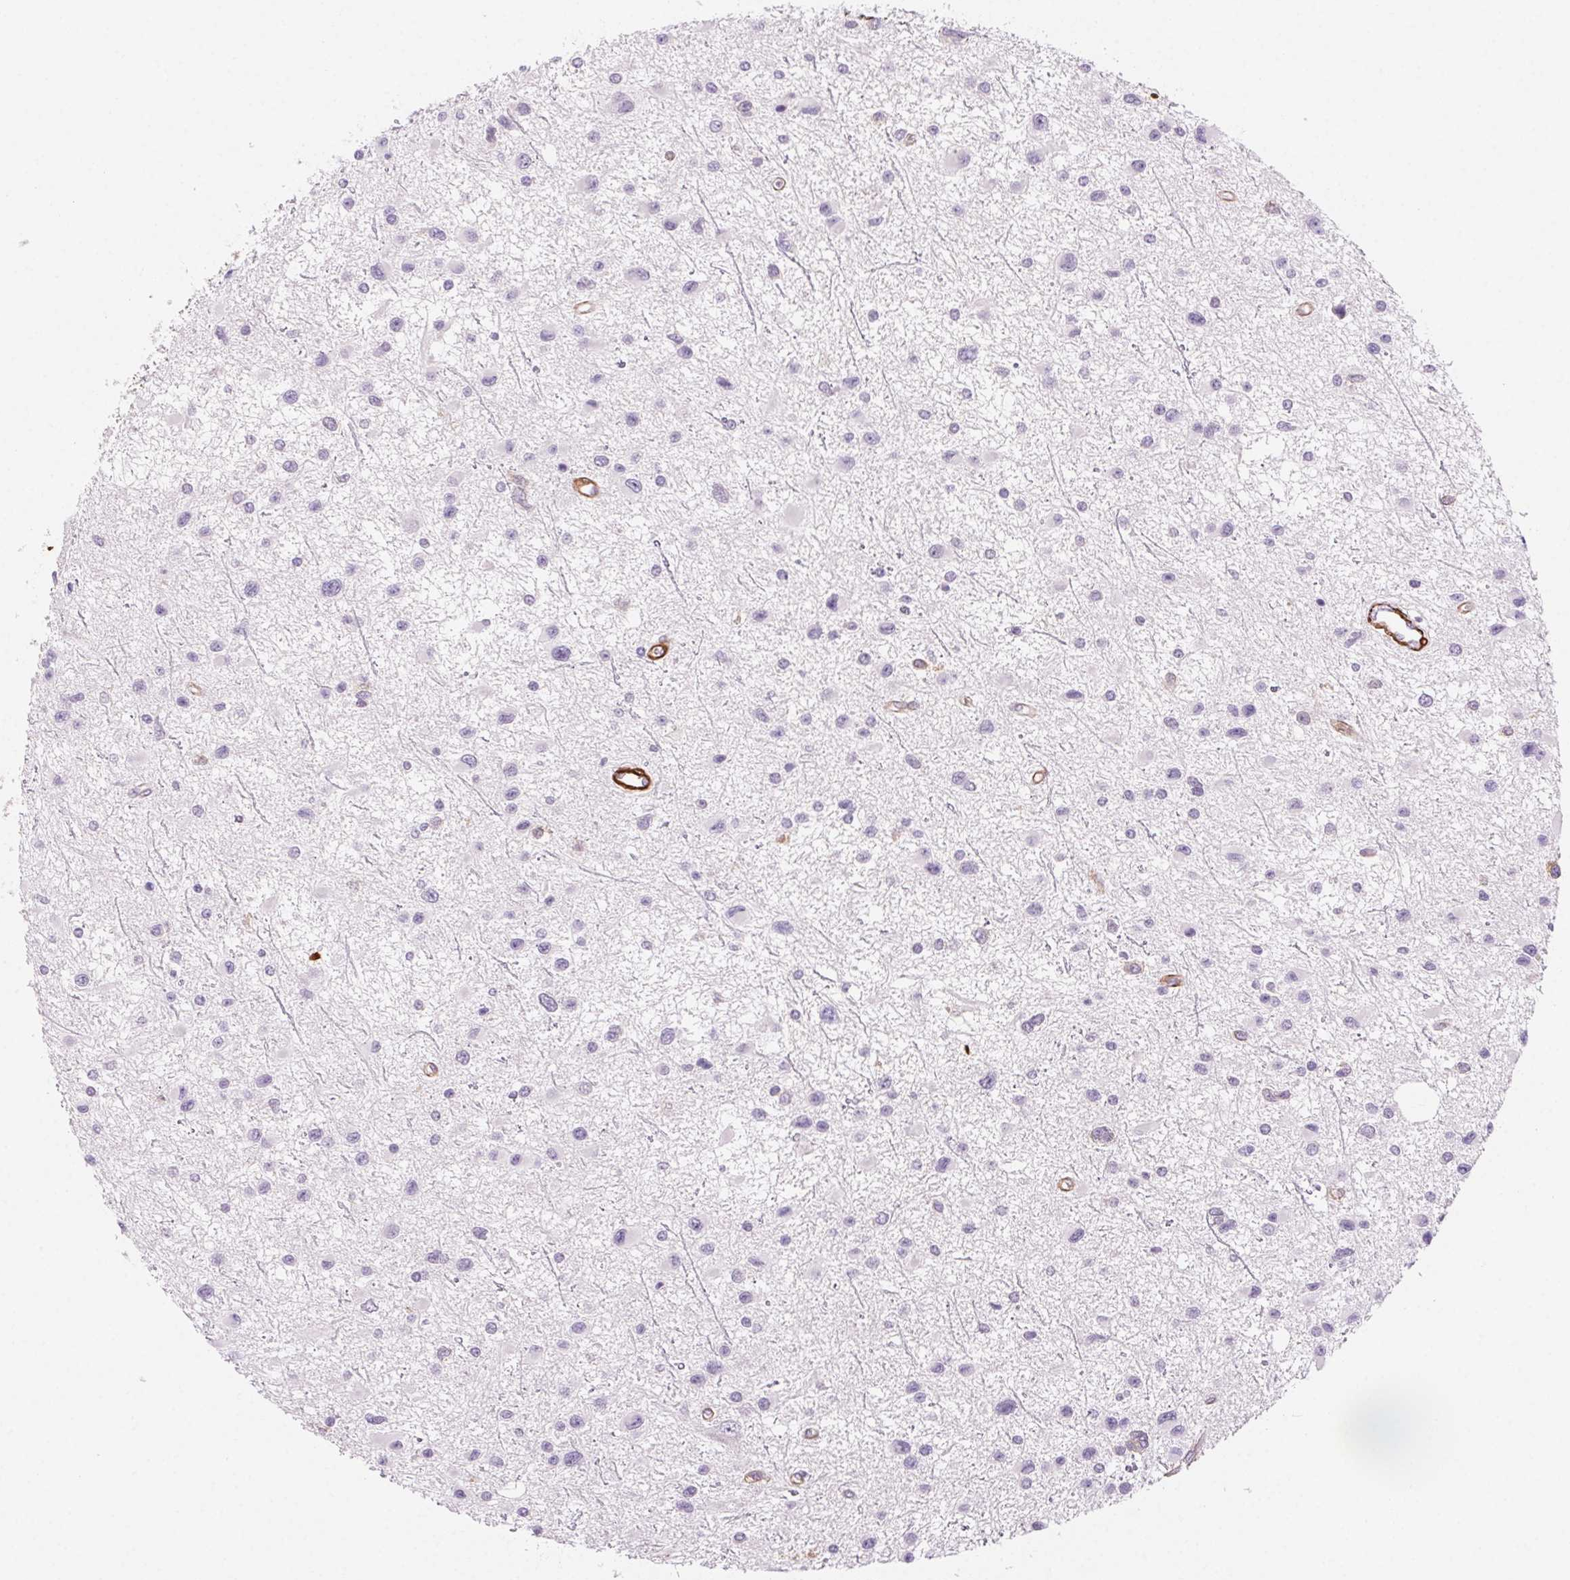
{"staining": {"intensity": "negative", "quantity": "none", "location": "none"}, "tissue": "glioma", "cell_type": "Tumor cells", "image_type": "cancer", "snomed": [{"axis": "morphology", "description": "Glioma, malignant, Low grade"}, {"axis": "topography", "description": "Brain"}], "caption": "DAB (3,3'-diaminobenzidine) immunohistochemical staining of human glioma reveals no significant expression in tumor cells.", "gene": "GPX8", "patient": {"sex": "female", "age": 32}}